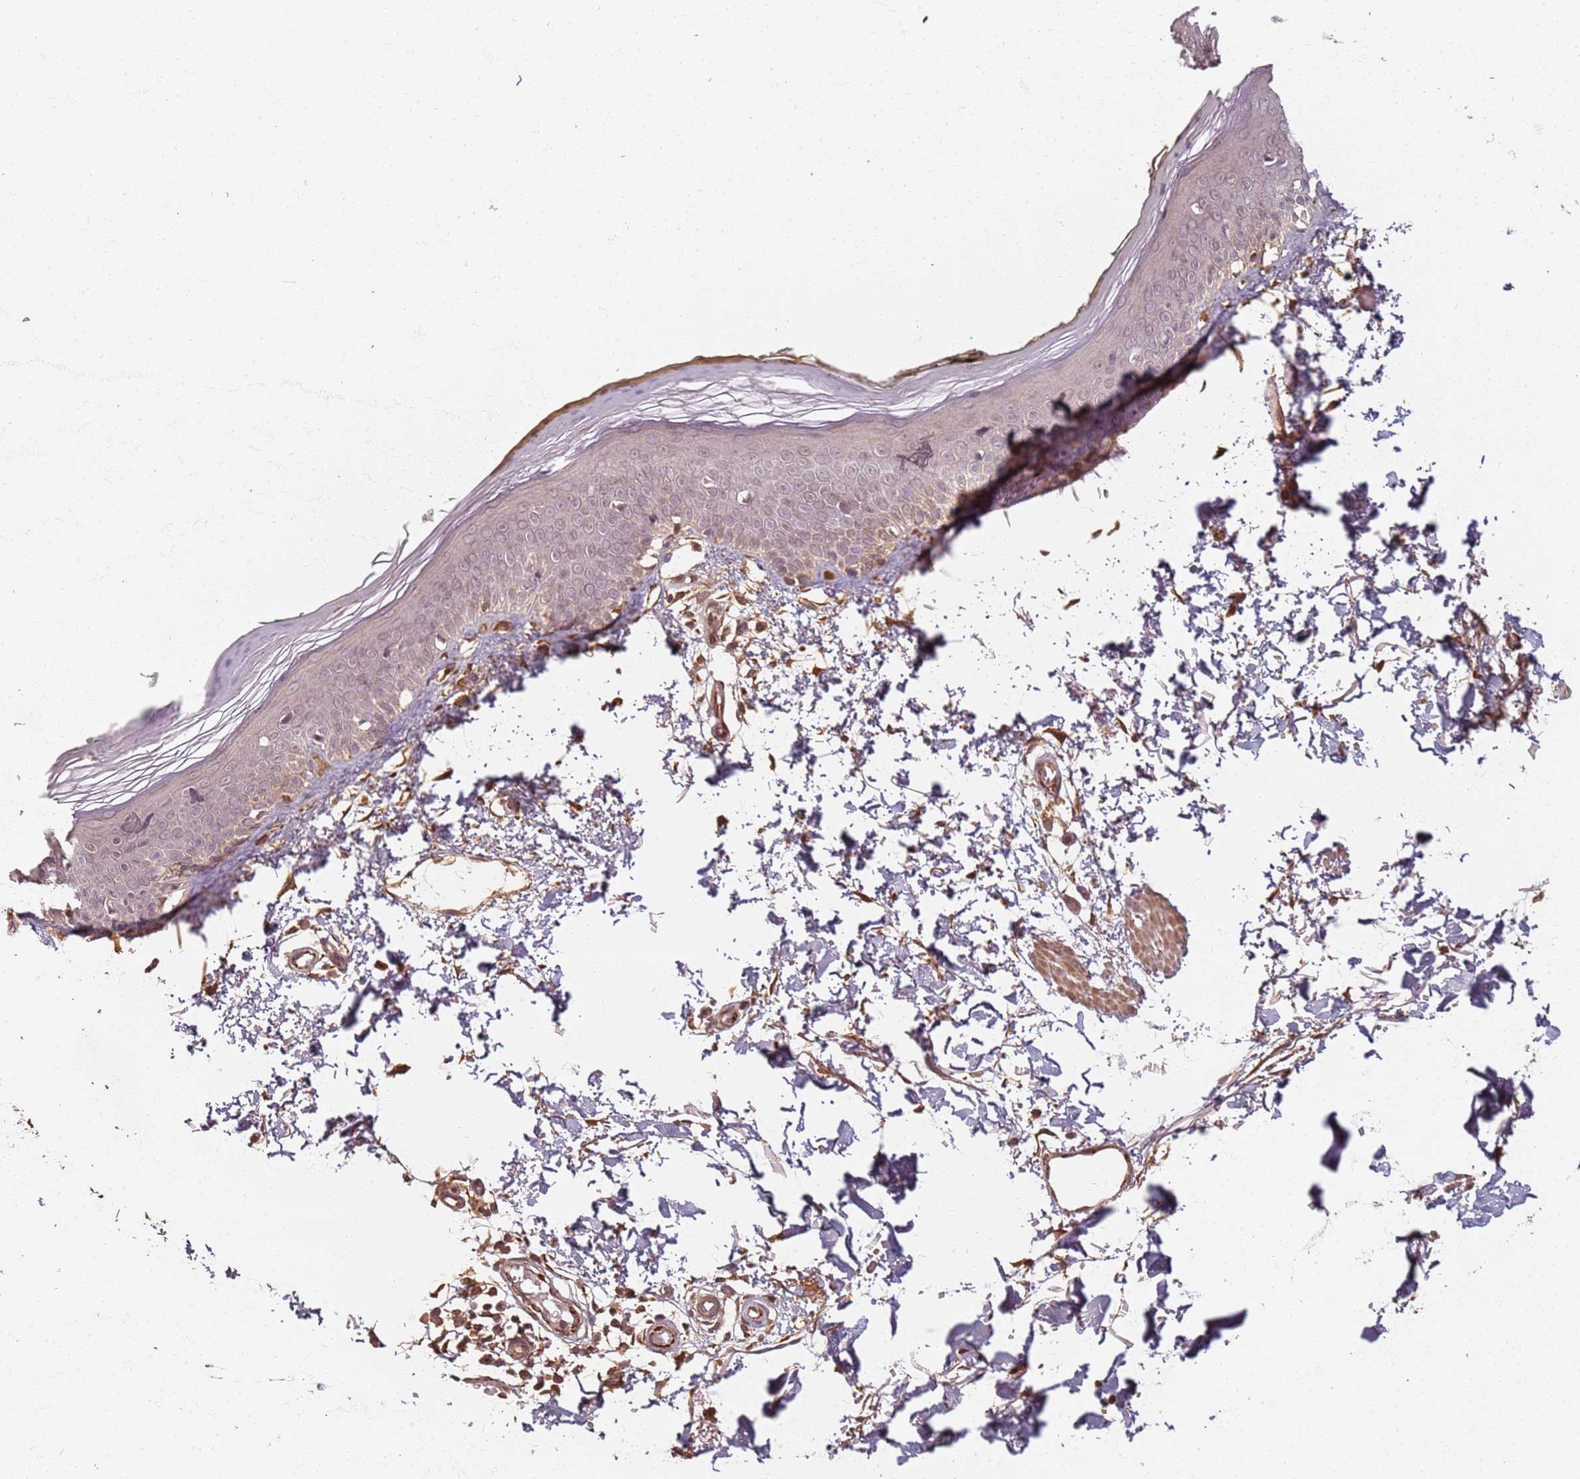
{"staining": {"intensity": "strong", "quantity": "<25%", "location": "nuclear"}, "tissue": "skin", "cell_type": "Fibroblasts", "image_type": "normal", "snomed": [{"axis": "morphology", "description": "Normal tissue, NOS"}, {"axis": "topography", "description": "Skin"}], "caption": "Skin stained with IHC displays strong nuclear positivity in approximately <25% of fibroblasts.", "gene": "SDCCAG8", "patient": {"sex": "male", "age": 62}}